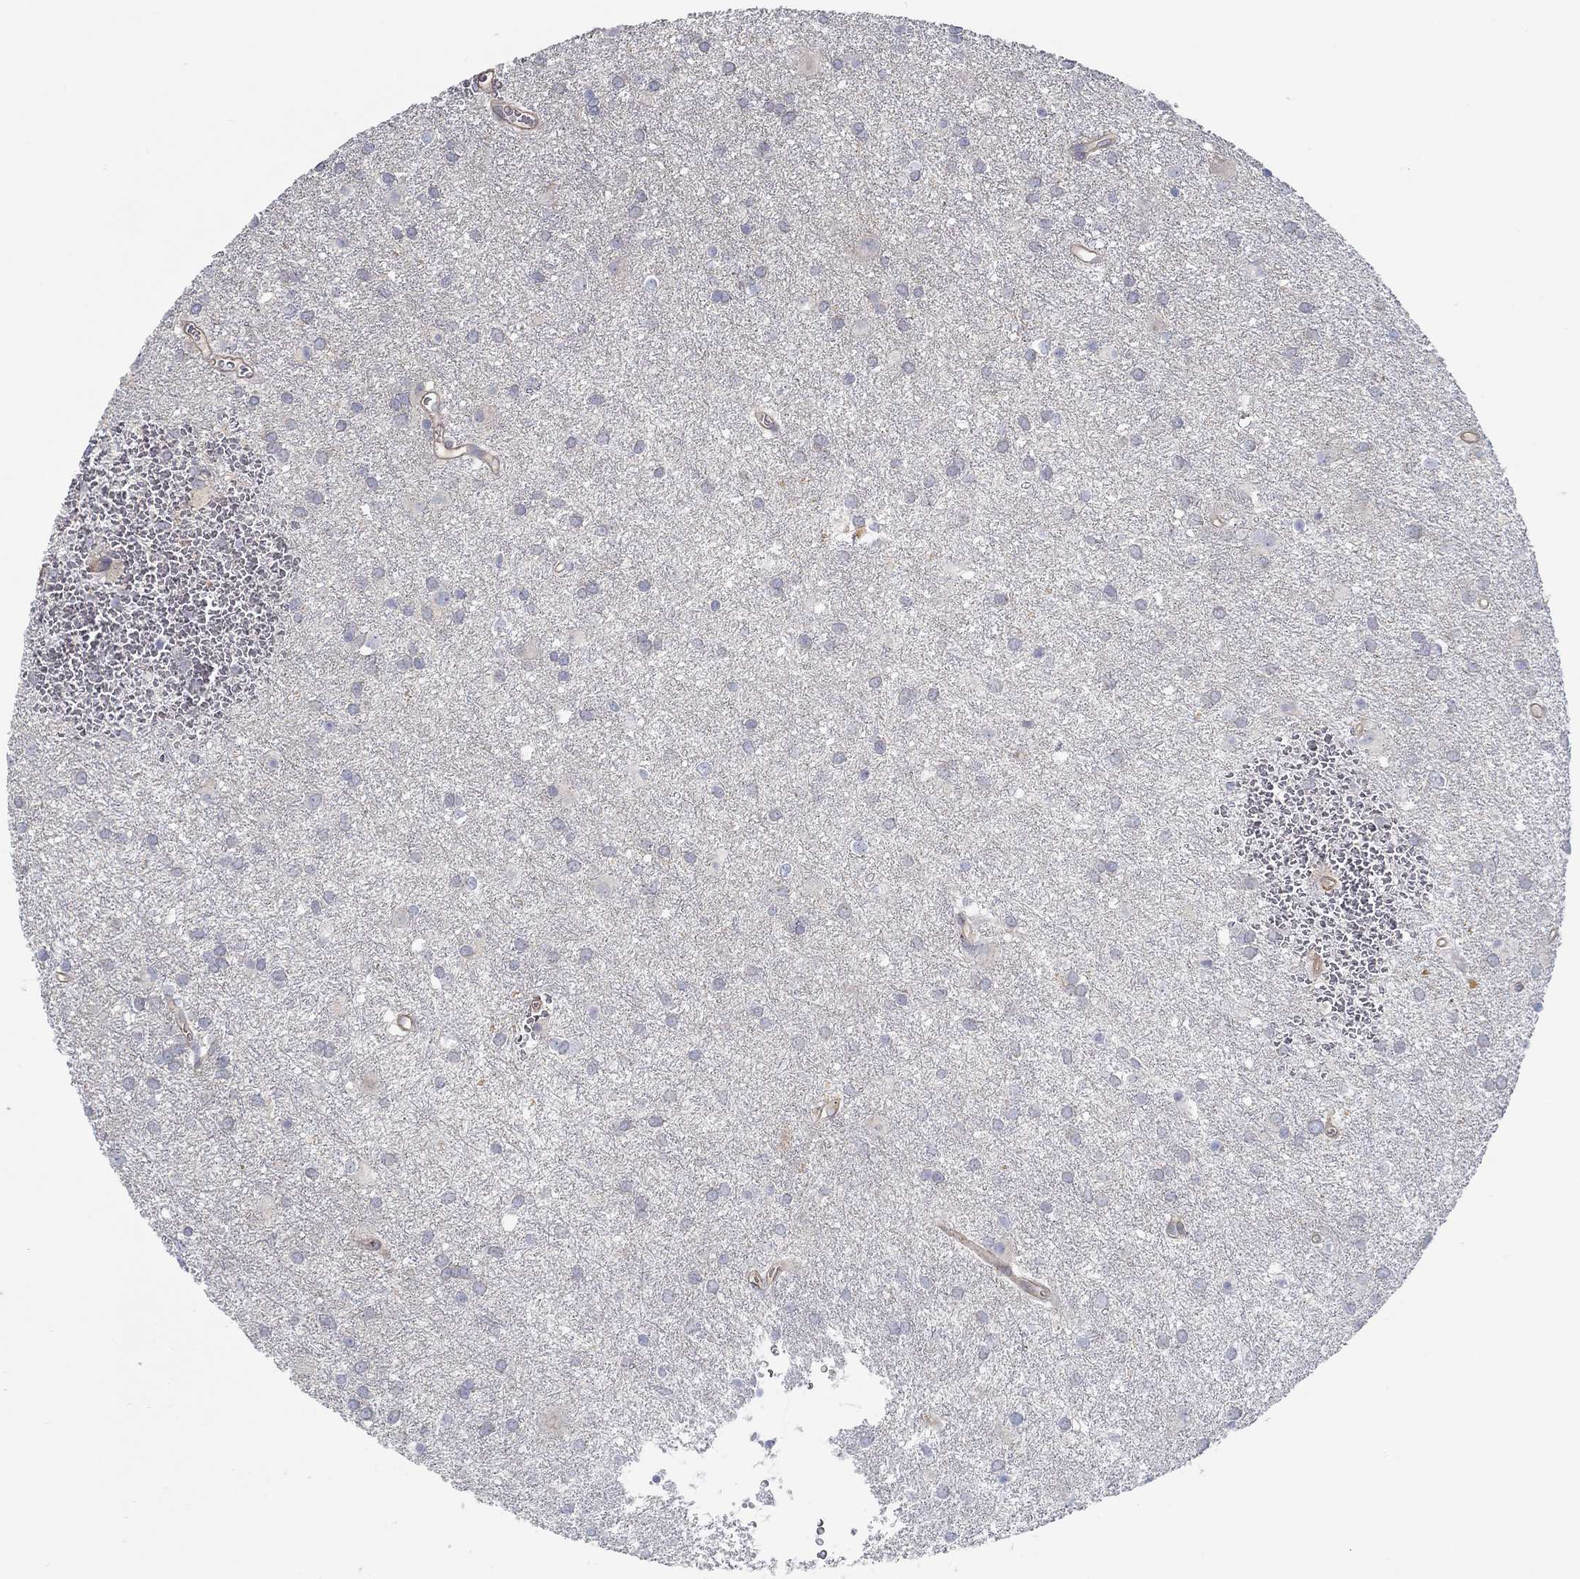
{"staining": {"intensity": "negative", "quantity": "none", "location": "none"}, "tissue": "glioma", "cell_type": "Tumor cells", "image_type": "cancer", "snomed": [{"axis": "morphology", "description": "Glioma, malignant, Low grade"}, {"axis": "topography", "description": "Brain"}], "caption": "Immunohistochemistry histopathology image of malignant low-grade glioma stained for a protein (brown), which exhibits no expression in tumor cells. (DAB IHC, high magnification).", "gene": "BBOF1", "patient": {"sex": "male", "age": 58}}